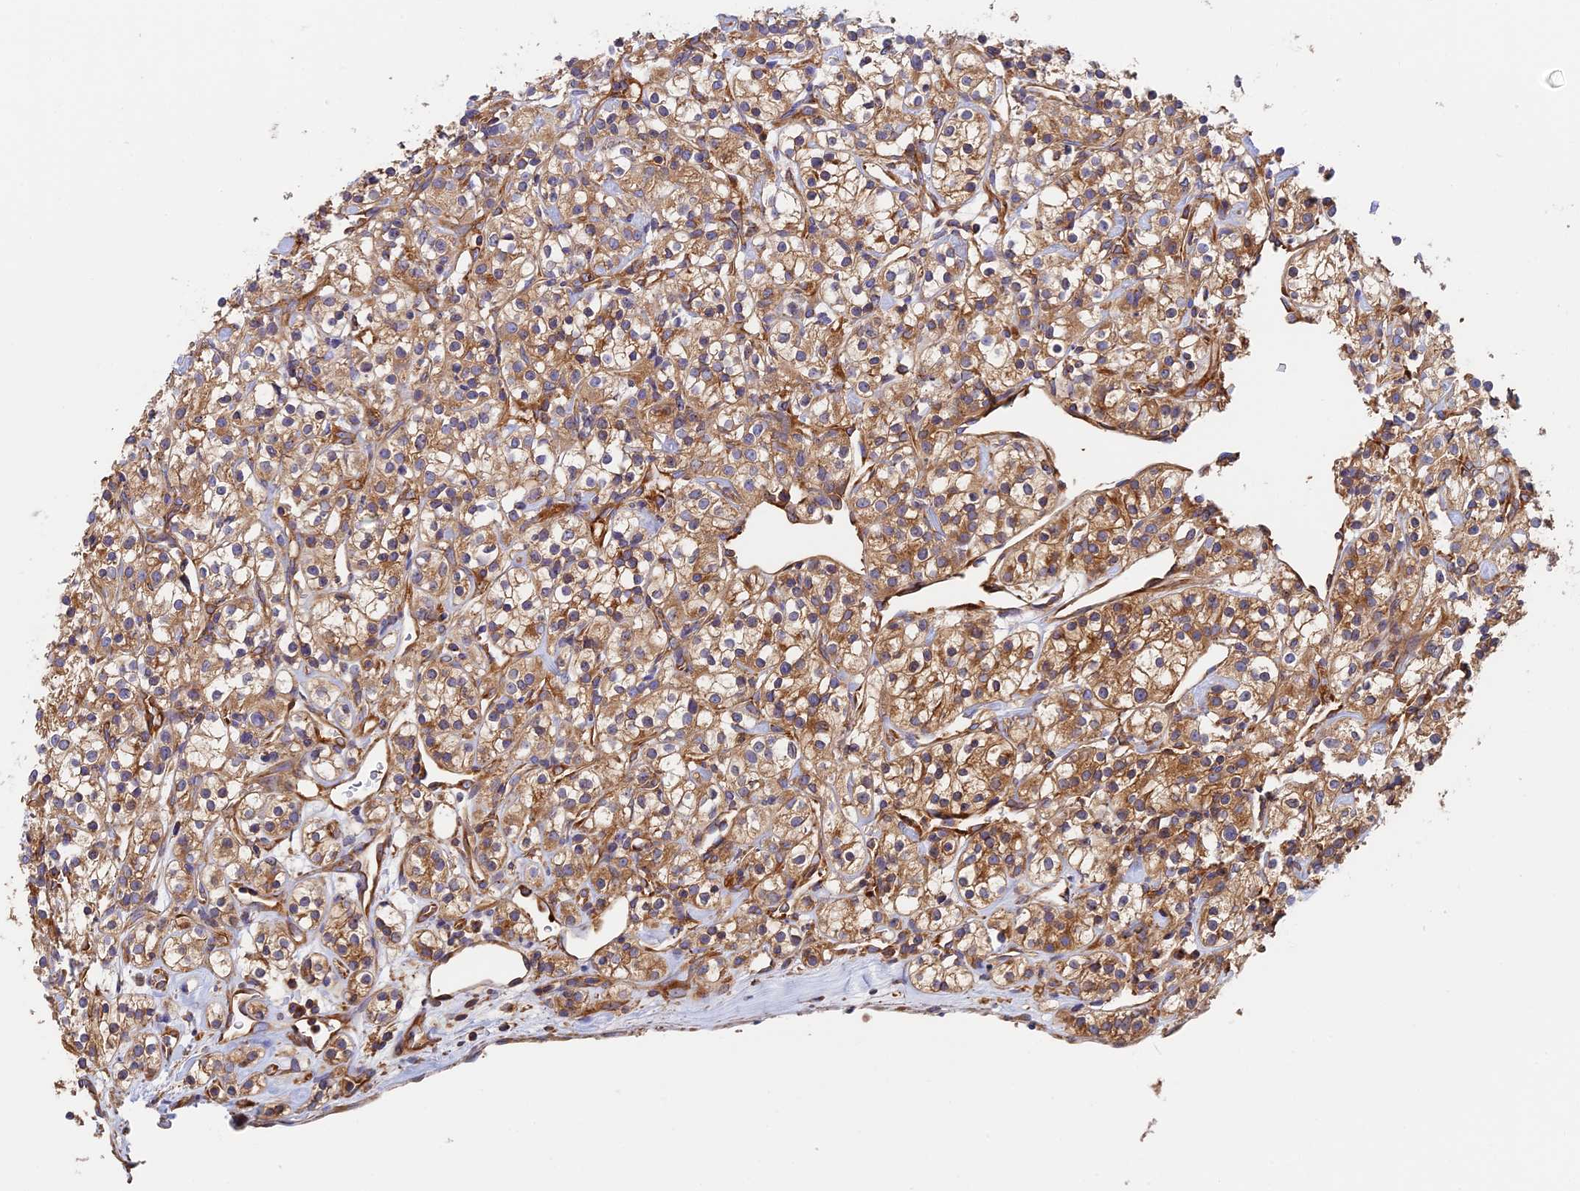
{"staining": {"intensity": "moderate", "quantity": ">75%", "location": "cytoplasmic/membranous"}, "tissue": "renal cancer", "cell_type": "Tumor cells", "image_type": "cancer", "snomed": [{"axis": "morphology", "description": "Adenocarcinoma, NOS"}, {"axis": "topography", "description": "Kidney"}], "caption": "Brown immunohistochemical staining in renal cancer exhibits moderate cytoplasmic/membranous expression in approximately >75% of tumor cells.", "gene": "DCTN2", "patient": {"sex": "male", "age": 77}}